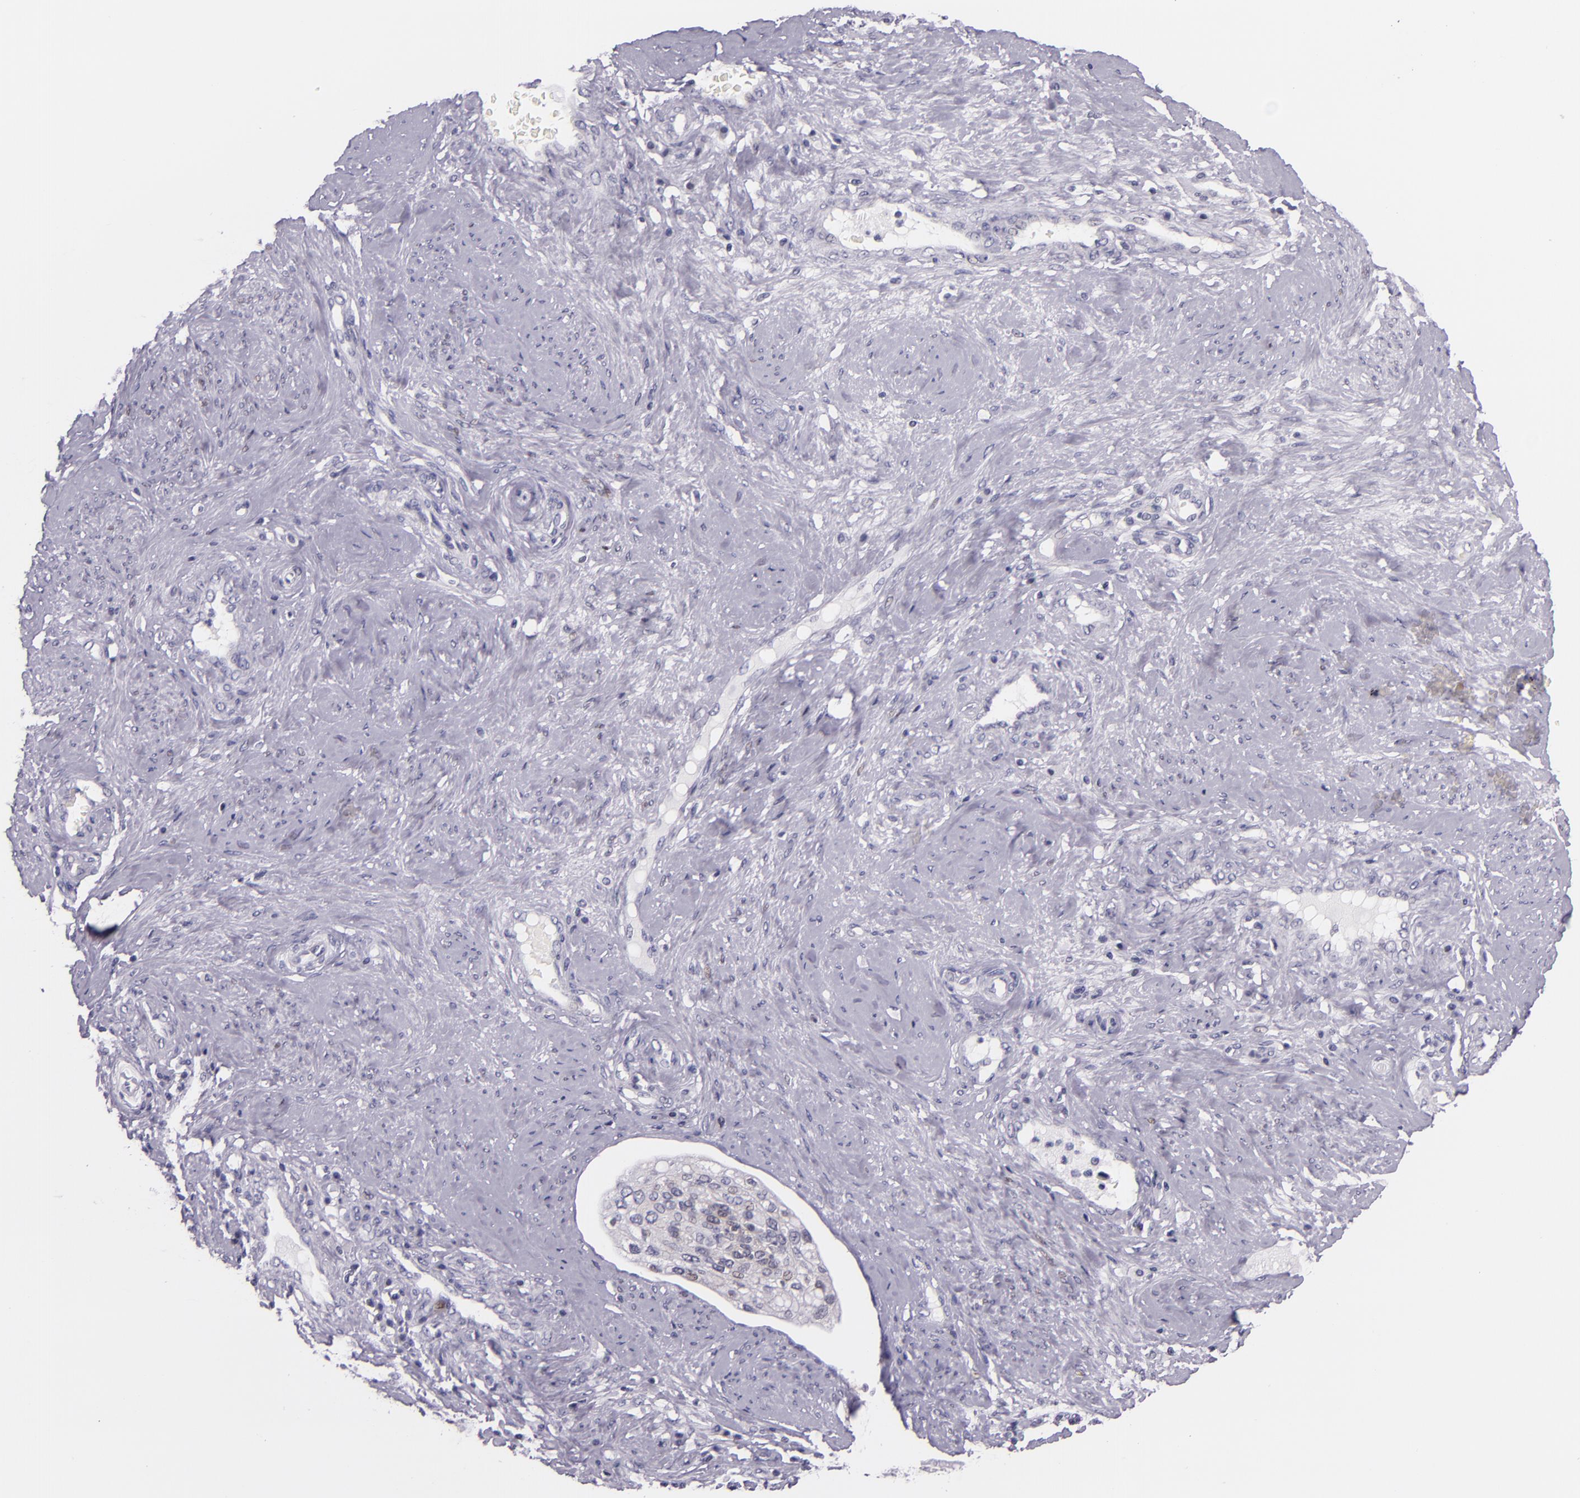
{"staining": {"intensity": "weak", "quantity": "<25%", "location": "cytoplasmic/membranous"}, "tissue": "cervical cancer", "cell_type": "Tumor cells", "image_type": "cancer", "snomed": [{"axis": "morphology", "description": "Squamous cell carcinoma, NOS"}, {"axis": "topography", "description": "Cervix"}], "caption": "Tumor cells are negative for protein expression in human cervical squamous cell carcinoma.", "gene": "HSP90AA1", "patient": {"sex": "female", "age": 41}}